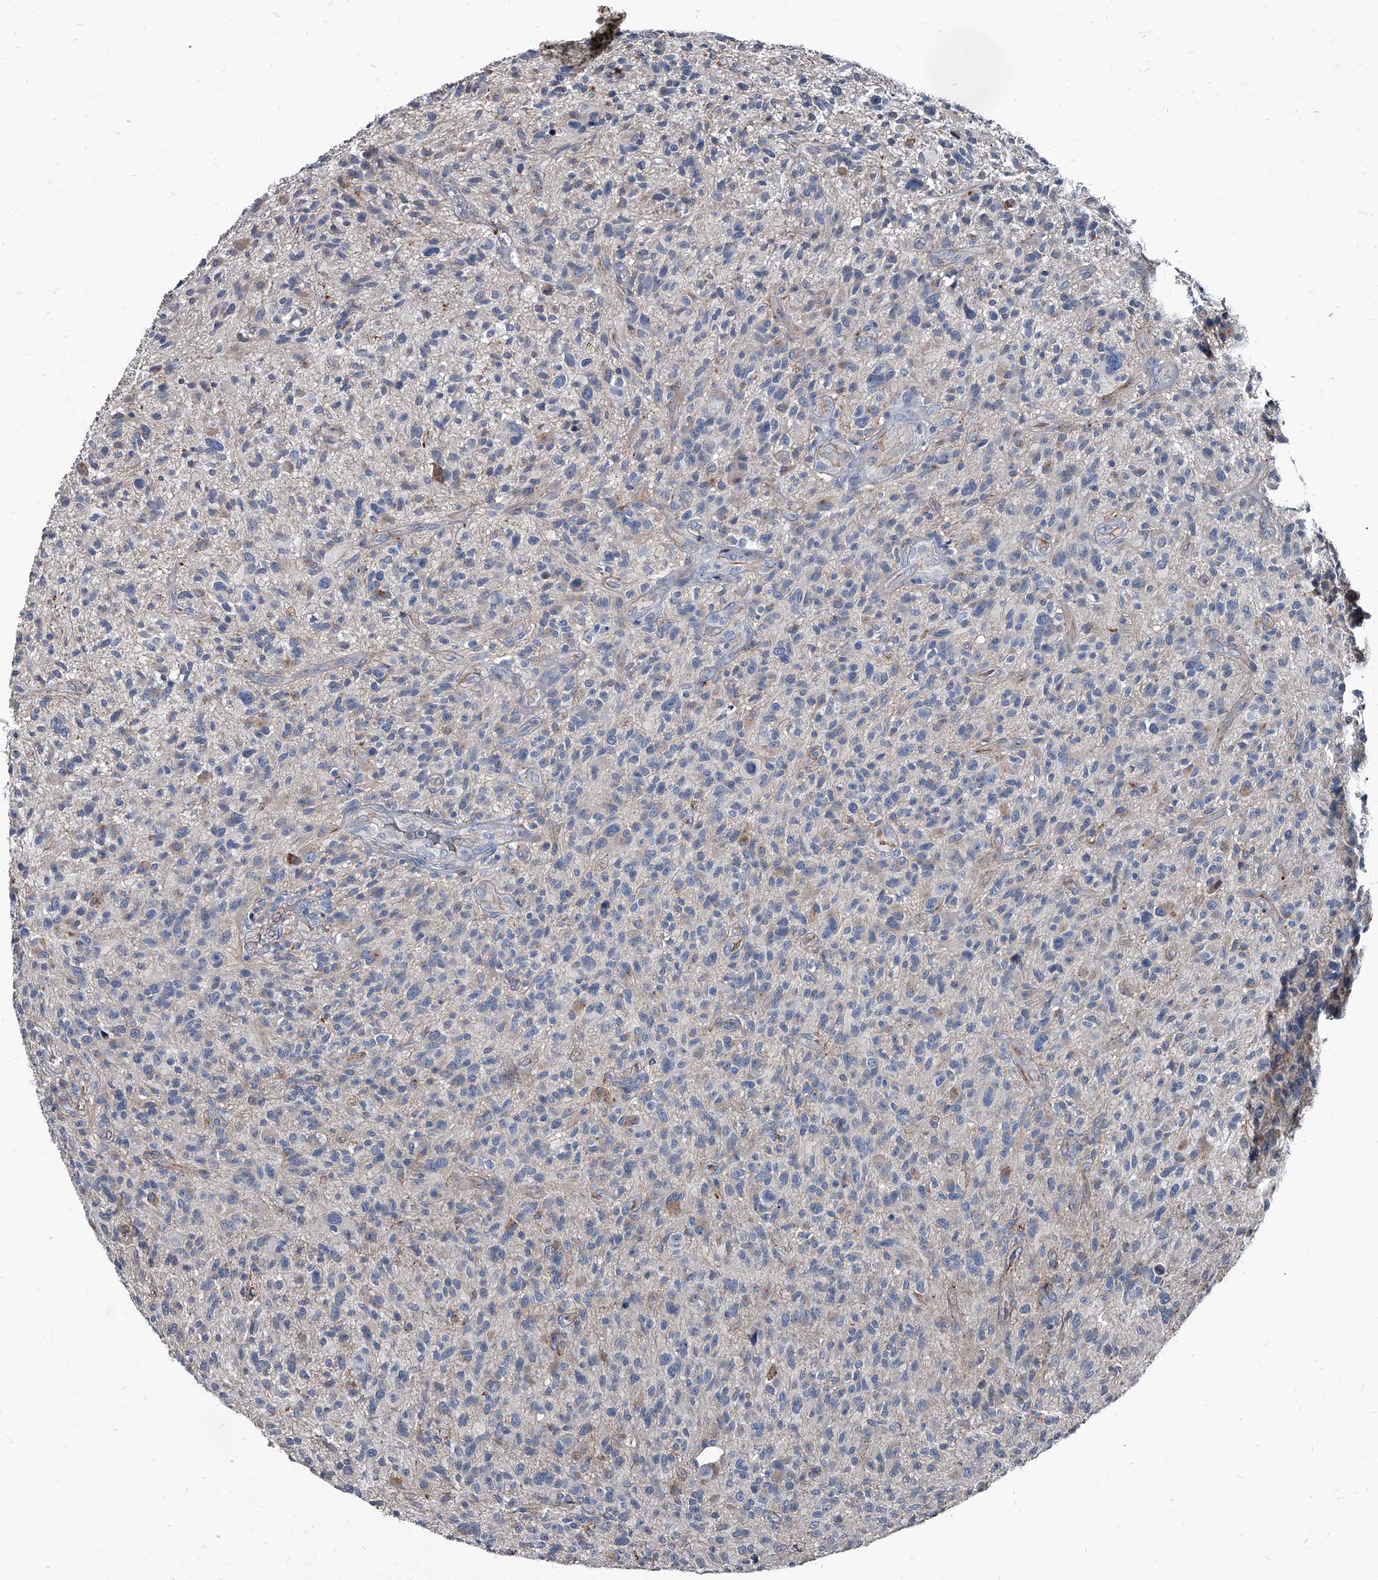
{"staining": {"intensity": "negative", "quantity": "none", "location": "none"}, "tissue": "glioma", "cell_type": "Tumor cells", "image_type": "cancer", "snomed": [{"axis": "morphology", "description": "Glioma, malignant, High grade"}, {"axis": "topography", "description": "Brain"}], "caption": "Tumor cells are negative for brown protein staining in malignant high-grade glioma. (Immunohistochemistry, brightfield microscopy, high magnification).", "gene": "PGLYRP3", "patient": {"sex": "male", "age": 47}}